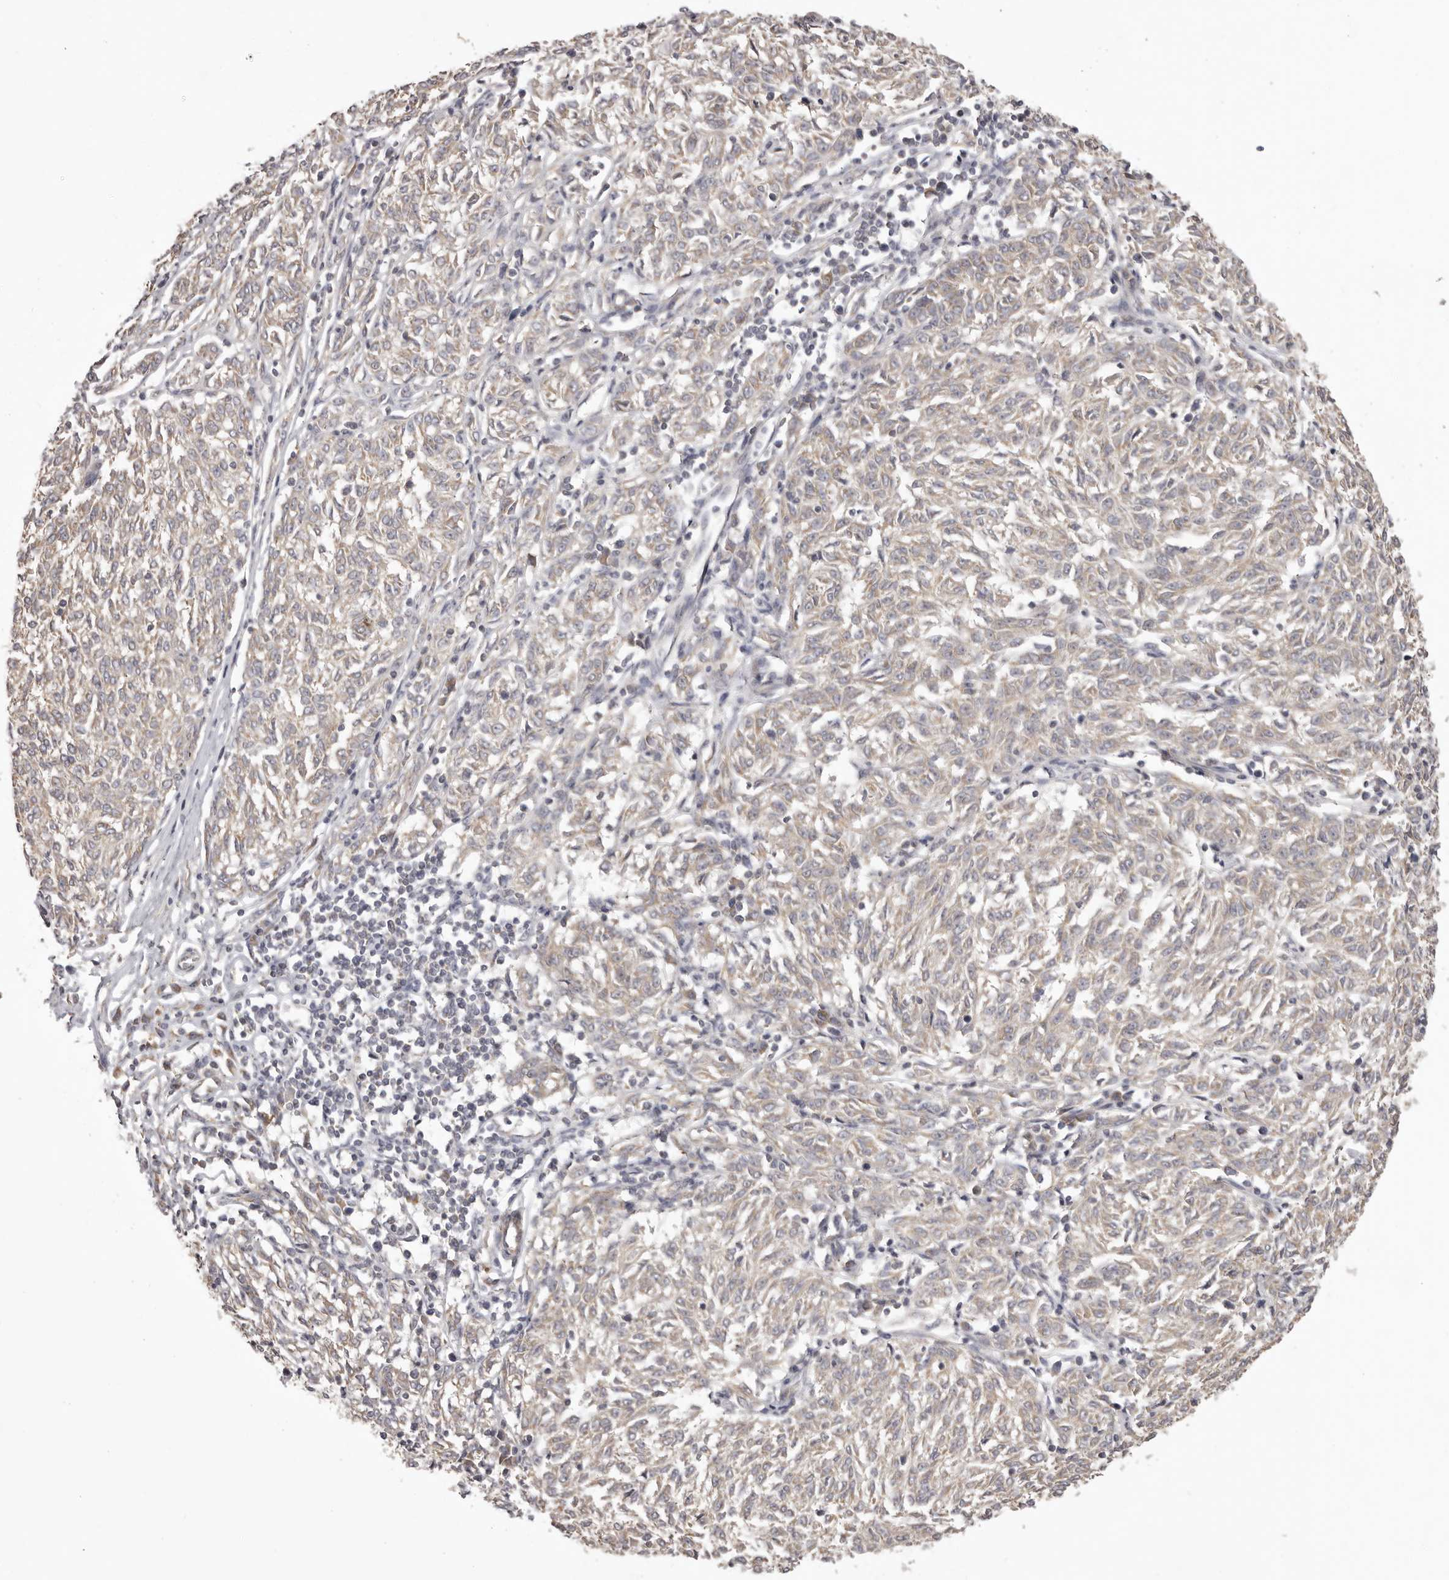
{"staining": {"intensity": "weak", "quantity": ">75%", "location": "cytoplasmic/membranous"}, "tissue": "melanoma", "cell_type": "Tumor cells", "image_type": "cancer", "snomed": [{"axis": "morphology", "description": "Malignant melanoma, NOS"}, {"axis": "topography", "description": "Skin"}], "caption": "Protein expression by immunohistochemistry exhibits weak cytoplasmic/membranous staining in about >75% of tumor cells in malignant melanoma.", "gene": "HRH1", "patient": {"sex": "female", "age": 72}}